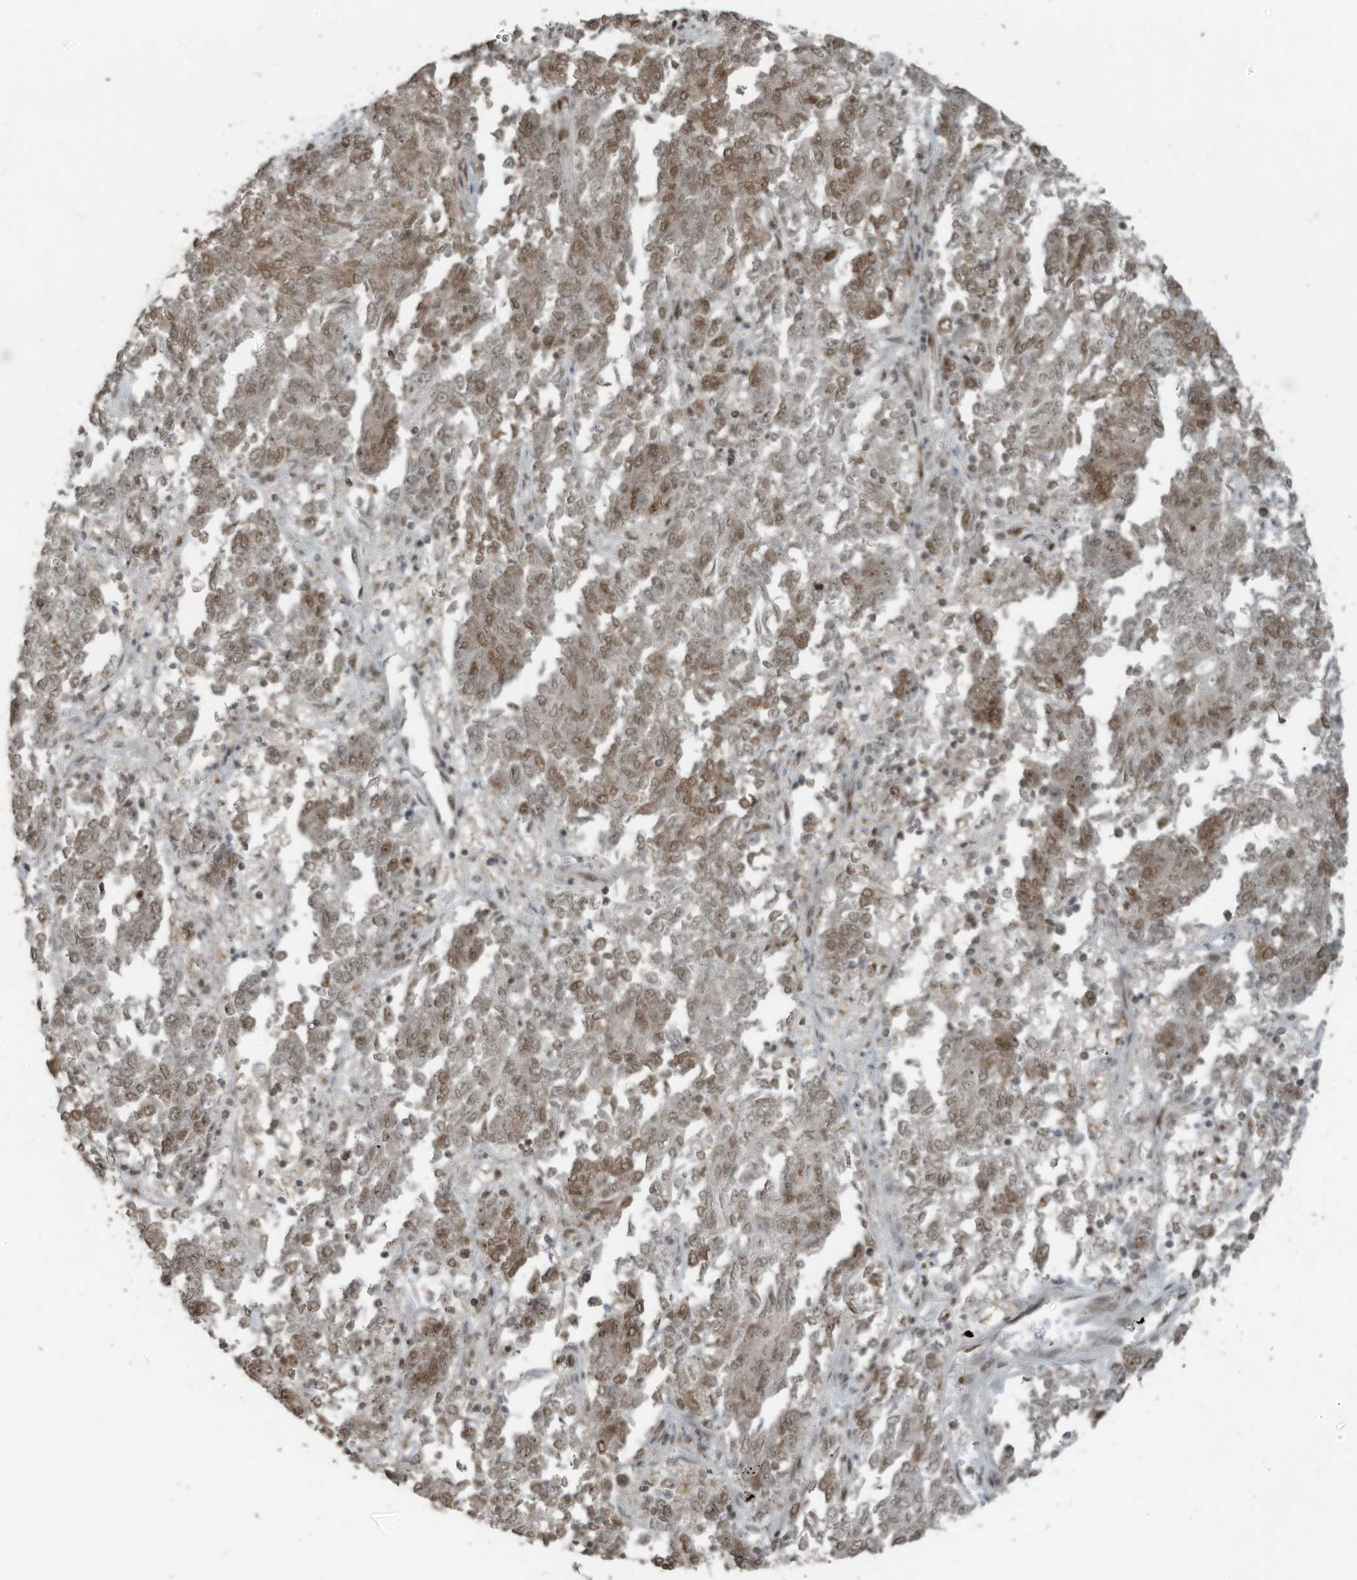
{"staining": {"intensity": "moderate", "quantity": ">75%", "location": "cytoplasmic/membranous,nuclear"}, "tissue": "endometrial cancer", "cell_type": "Tumor cells", "image_type": "cancer", "snomed": [{"axis": "morphology", "description": "Adenocarcinoma, NOS"}, {"axis": "topography", "description": "Endometrium"}], "caption": "Moderate cytoplasmic/membranous and nuclear protein positivity is seen in approximately >75% of tumor cells in adenocarcinoma (endometrial). The staining is performed using DAB (3,3'-diaminobenzidine) brown chromogen to label protein expression. The nuclei are counter-stained blue using hematoxylin.", "gene": "PCNP", "patient": {"sex": "female", "age": 80}}